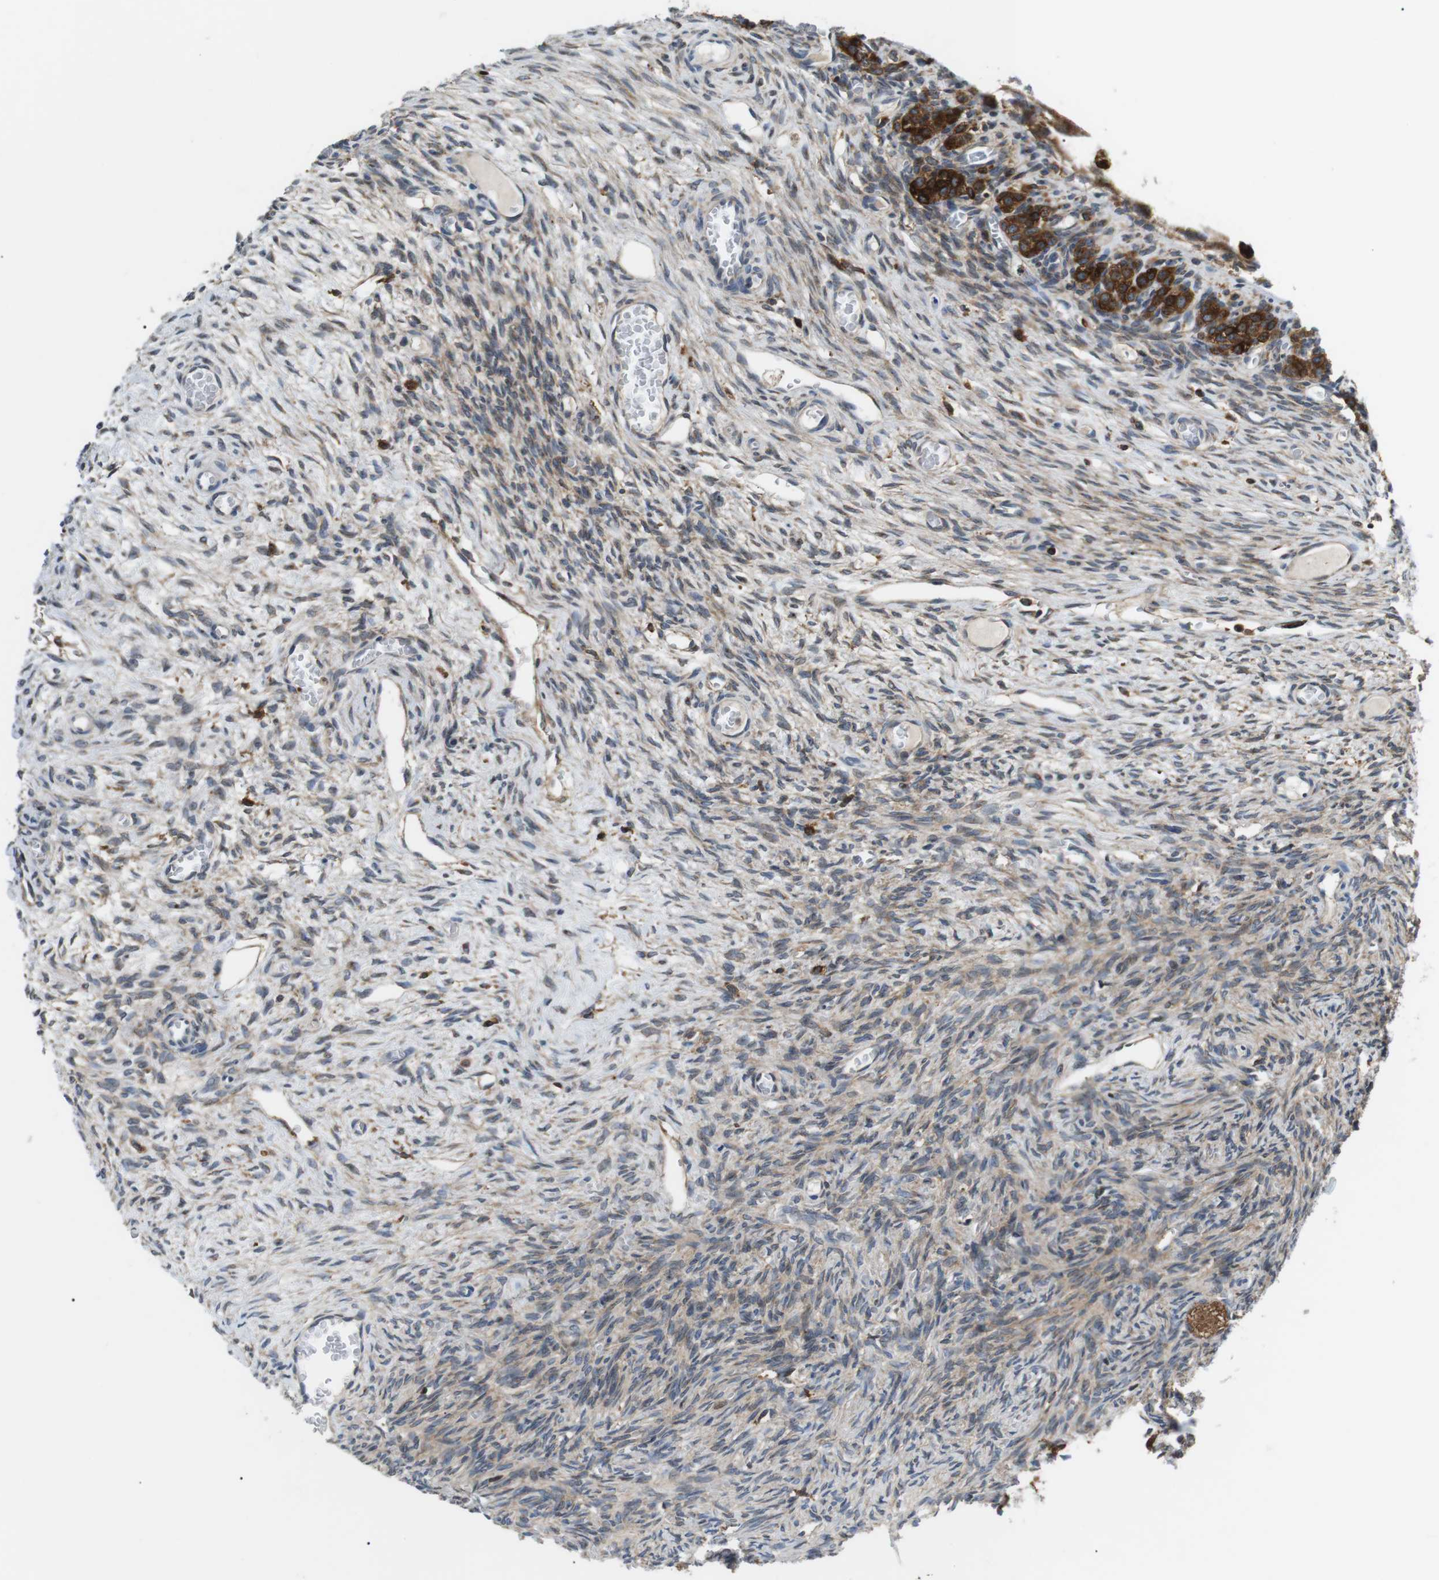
{"staining": {"intensity": "moderate", "quantity": "25%-75%", "location": "cytoplasmic/membranous"}, "tissue": "ovary", "cell_type": "Ovarian stroma cells", "image_type": "normal", "snomed": [{"axis": "morphology", "description": "Normal tissue, NOS"}, {"axis": "topography", "description": "Ovary"}], "caption": "Human ovary stained for a protein (brown) reveals moderate cytoplasmic/membranous positive expression in approximately 25%-75% of ovarian stroma cells.", "gene": "RAB9A", "patient": {"sex": "female", "age": 27}}